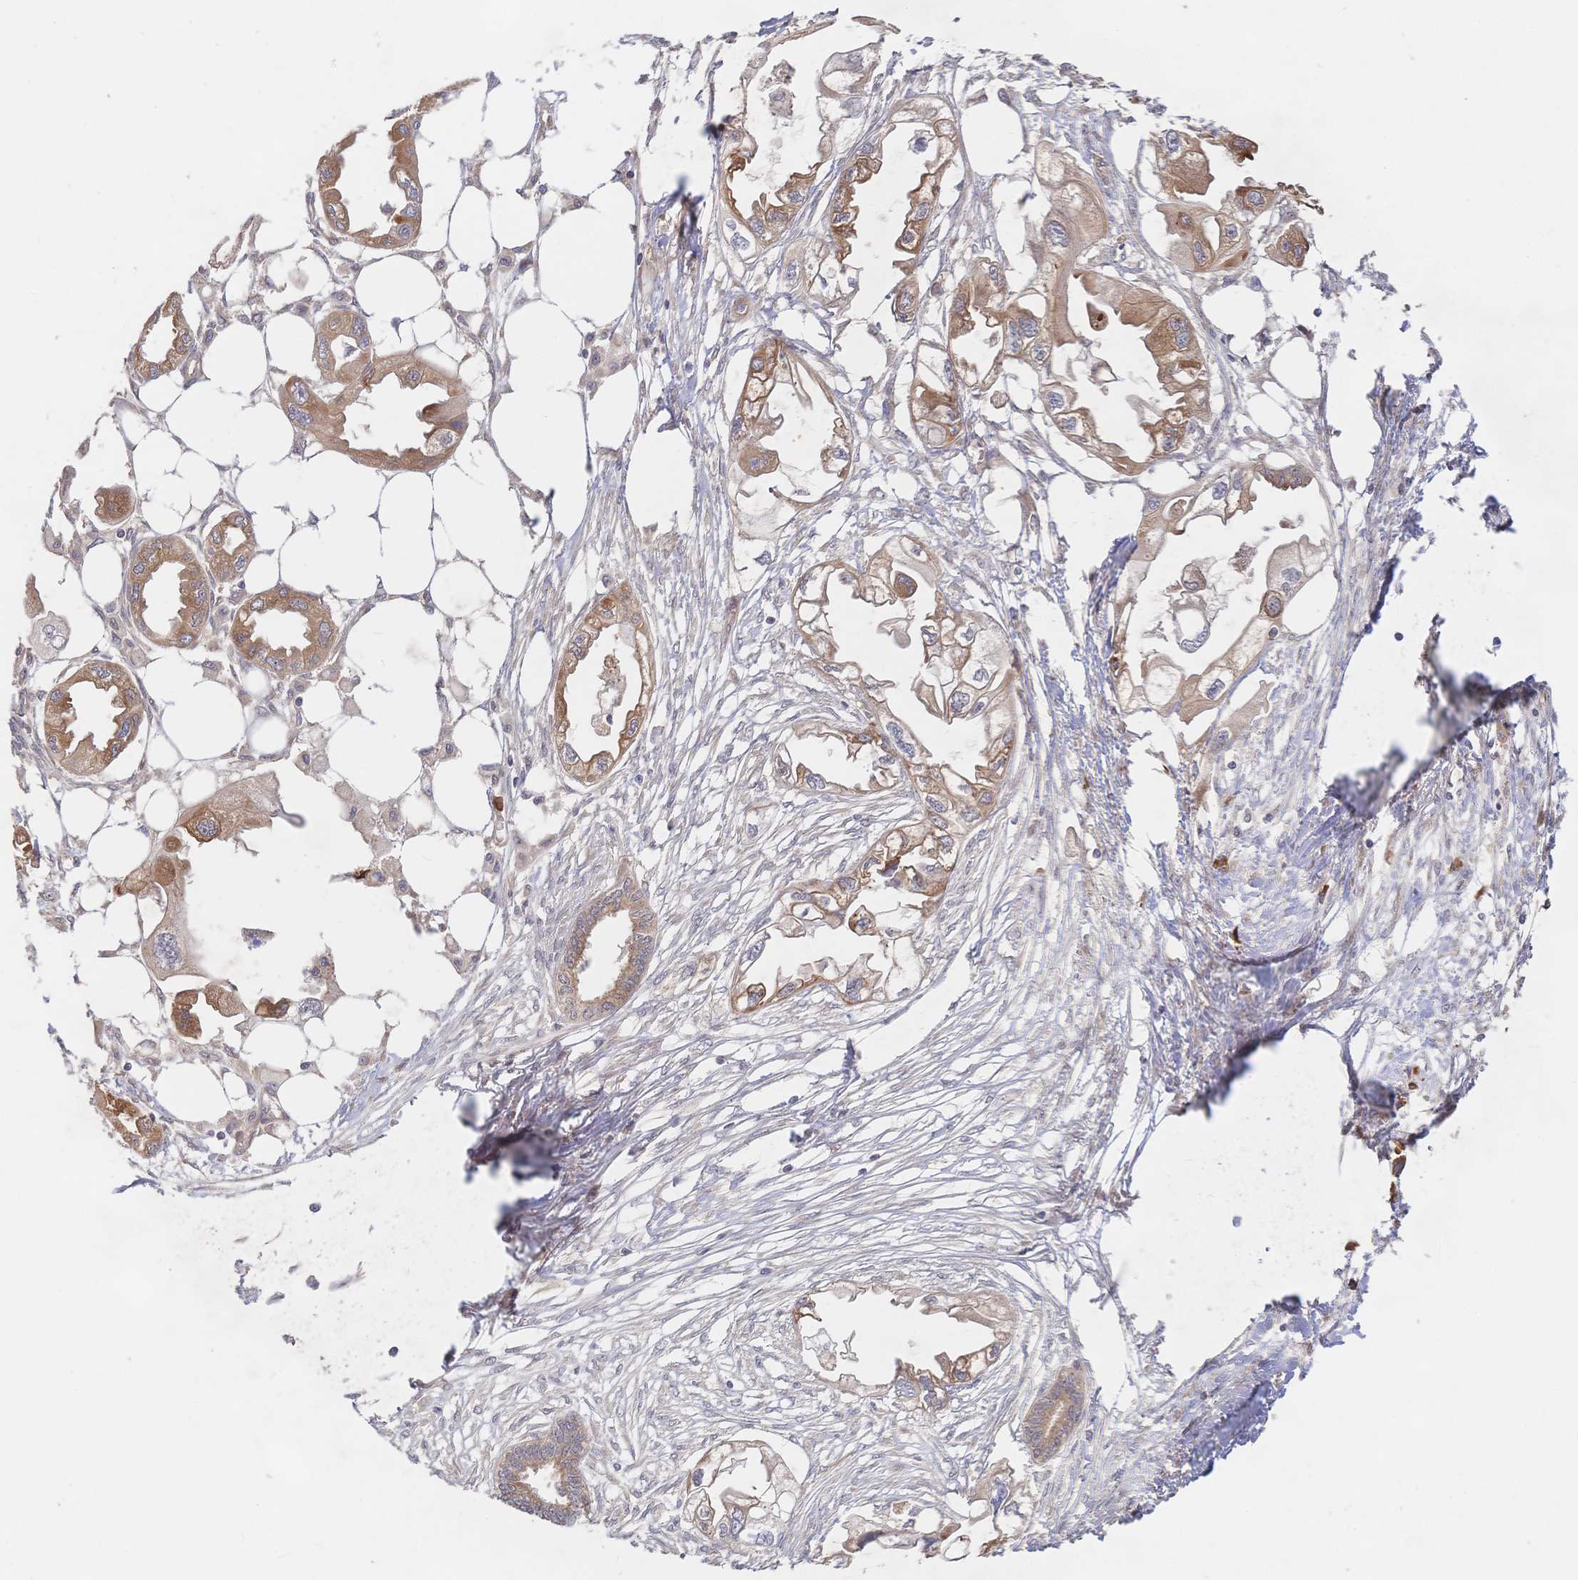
{"staining": {"intensity": "moderate", "quantity": ">75%", "location": "cytoplasmic/membranous"}, "tissue": "endometrial cancer", "cell_type": "Tumor cells", "image_type": "cancer", "snomed": [{"axis": "morphology", "description": "Adenocarcinoma, NOS"}, {"axis": "morphology", "description": "Adenocarcinoma, metastatic, NOS"}, {"axis": "topography", "description": "Adipose tissue"}, {"axis": "topography", "description": "Endometrium"}], "caption": "Moderate cytoplasmic/membranous positivity is present in about >75% of tumor cells in endometrial adenocarcinoma.", "gene": "LMO4", "patient": {"sex": "female", "age": 67}}